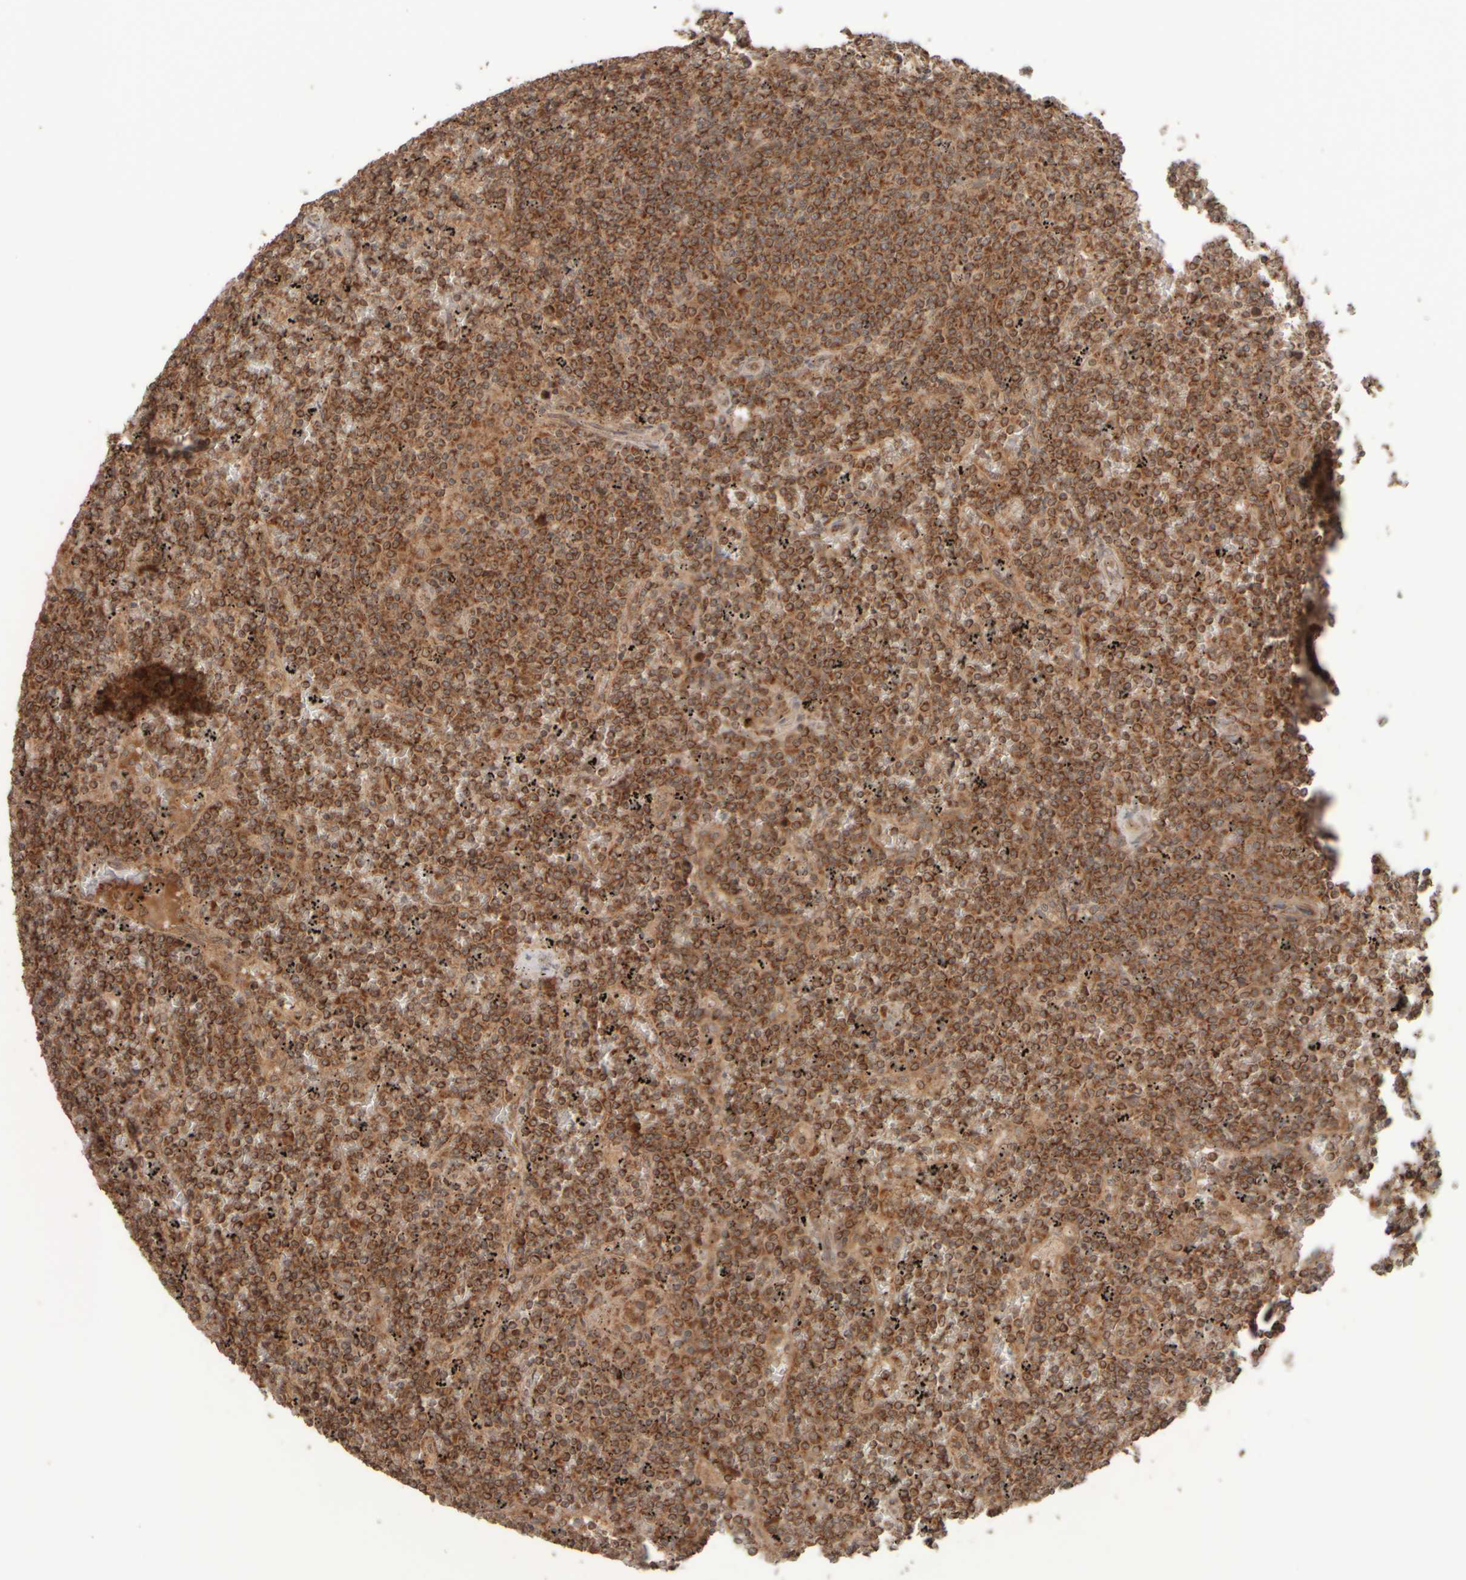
{"staining": {"intensity": "strong", "quantity": ">75%", "location": "cytoplasmic/membranous"}, "tissue": "lymphoma", "cell_type": "Tumor cells", "image_type": "cancer", "snomed": [{"axis": "morphology", "description": "Malignant lymphoma, non-Hodgkin's type, Low grade"}, {"axis": "topography", "description": "Spleen"}], "caption": "Brown immunohistochemical staining in lymphoma shows strong cytoplasmic/membranous expression in about >75% of tumor cells. (DAB = brown stain, brightfield microscopy at high magnification).", "gene": "EIF2B3", "patient": {"sex": "female", "age": 19}}